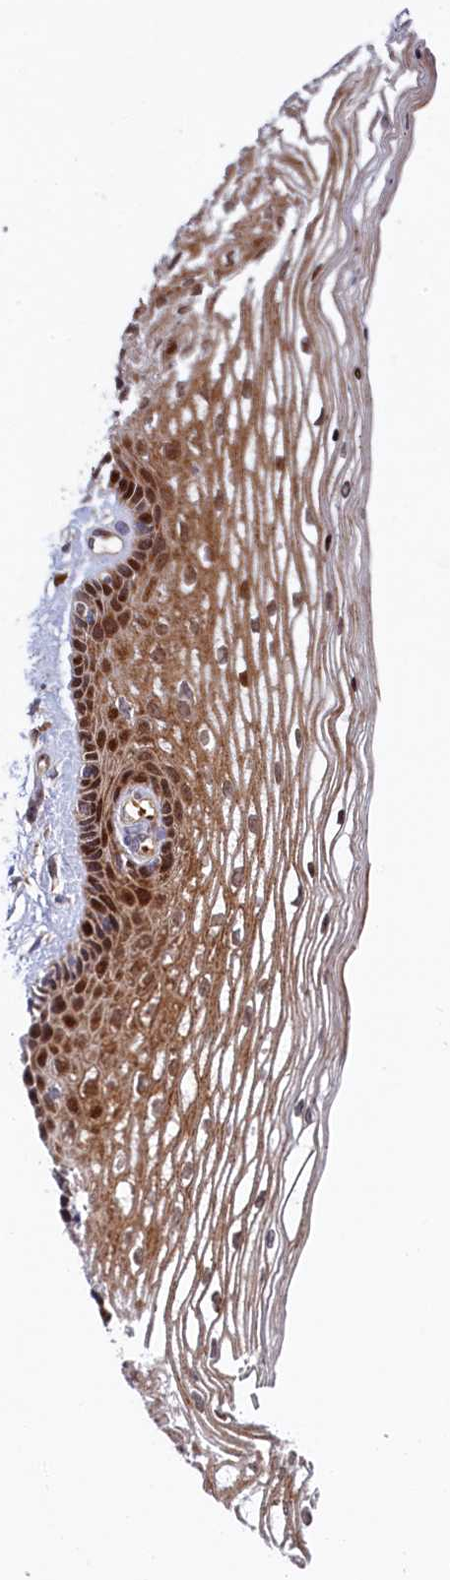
{"staining": {"intensity": "moderate", "quantity": ">75%", "location": "cytoplasmic/membranous"}, "tissue": "vagina", "cell_type": "Squamous epithelial cells", "image_type": "normal", "snomed": [{"axis": "morphology", "description": "Normal tissue, NOS"}, {"axis": "topography", "description": "Vagina"}], "caption": "Vagina stained with DAB (3,3'-diaminobenzidine) immunohistochemistry (IHC) displays medium levels of moderate cytoplasmic/membranous expression in about >75% of squamous epithelial cells.", "gene": "PIK3C3", "patient": {"sex": "female", "age": 46}}